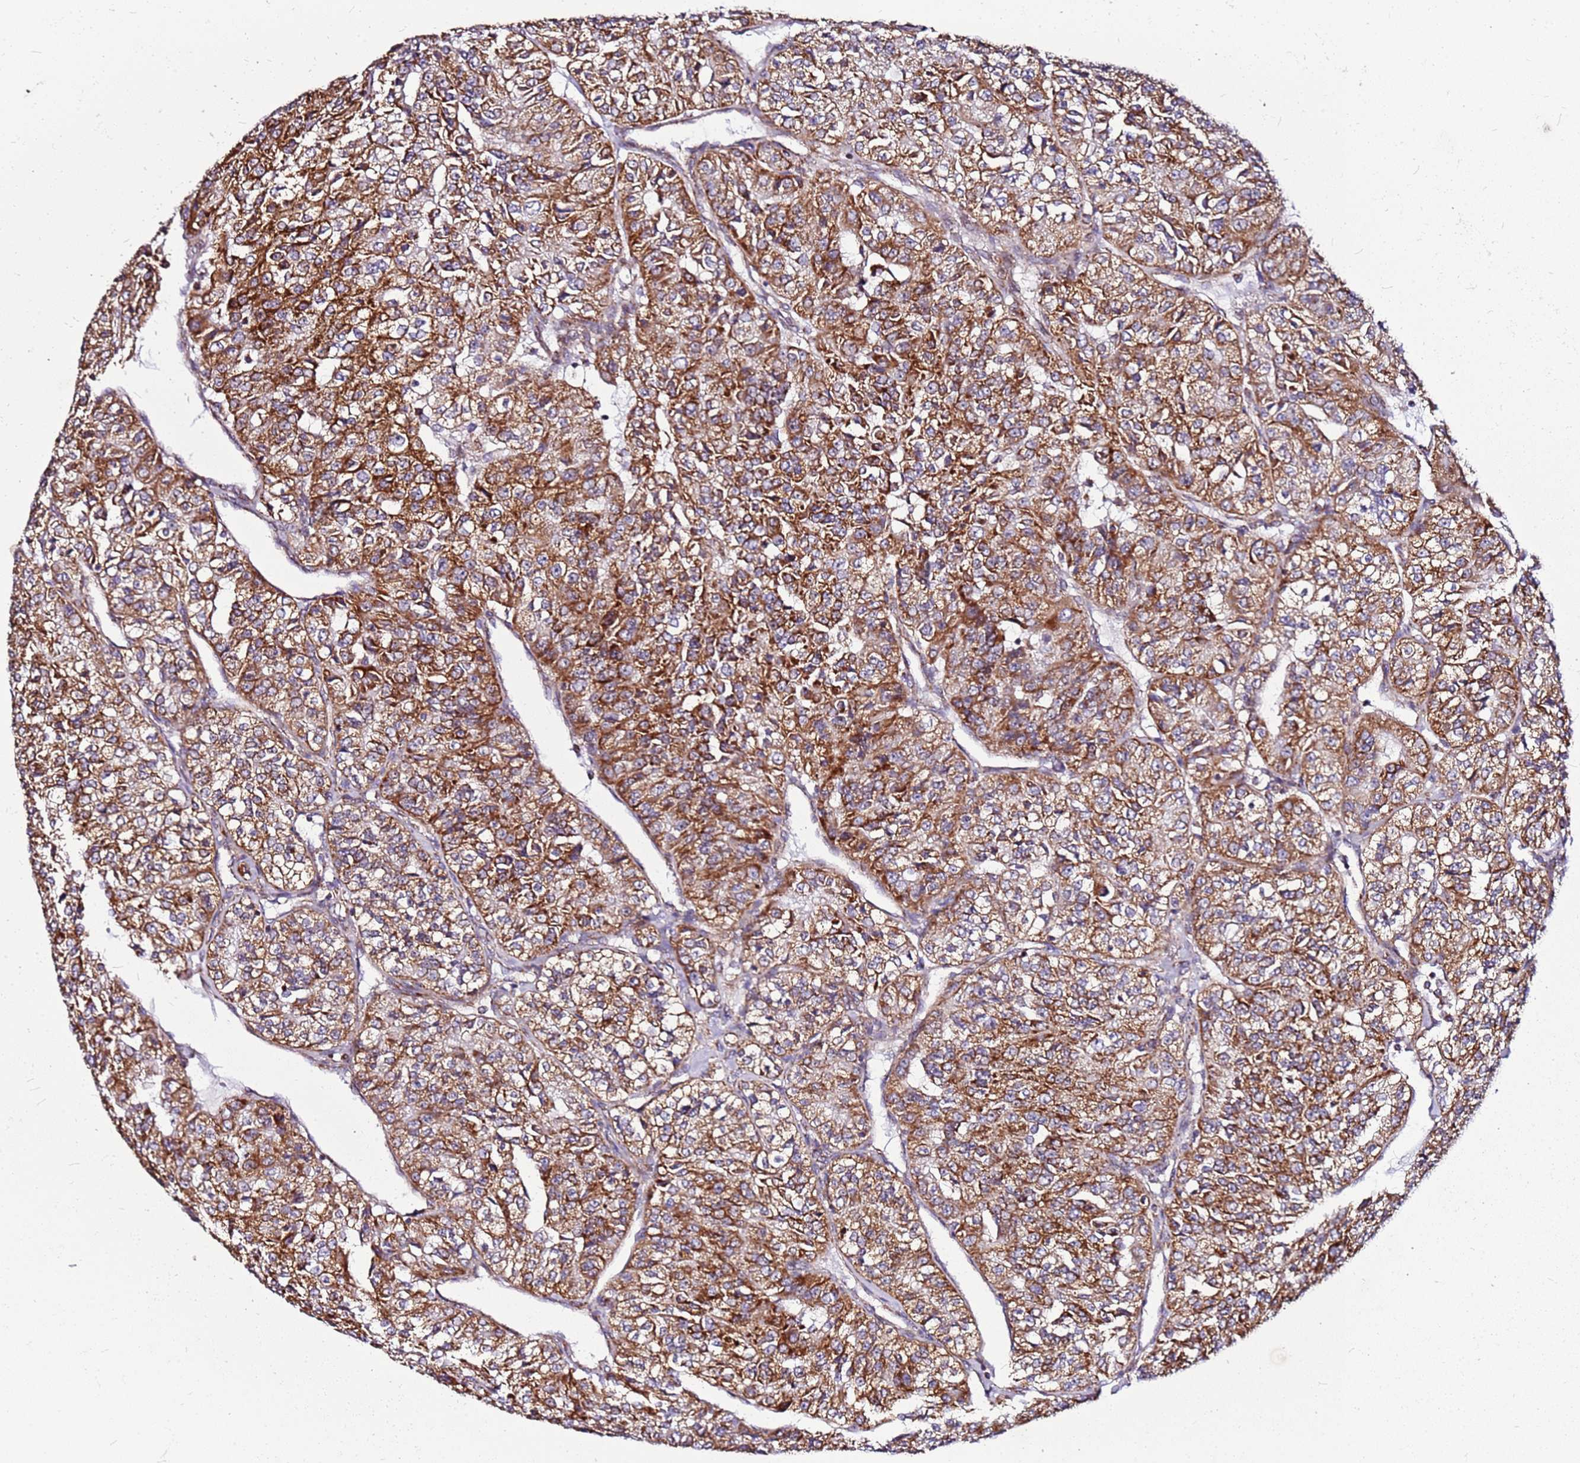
{"staining": {"intensity": "strong", "quantity": ">75%", "location": "cytoplasmic/membranous"}, "tissue": "renal cancer", "cell_type": "Tumor cells", "image_type": "cancer", "snomed": [{"axis": "morphology", "description": "Adenocarcinoma, NOS"}, {"axis": "topography", "description": "Kidney"}], "caption": "Human adenocarcinoma (renal) stained with a protein marker demonstrates strong staining in tumor cells.", "gene": "OR51T1", "patient": {"sex": "female", "age": 63}}